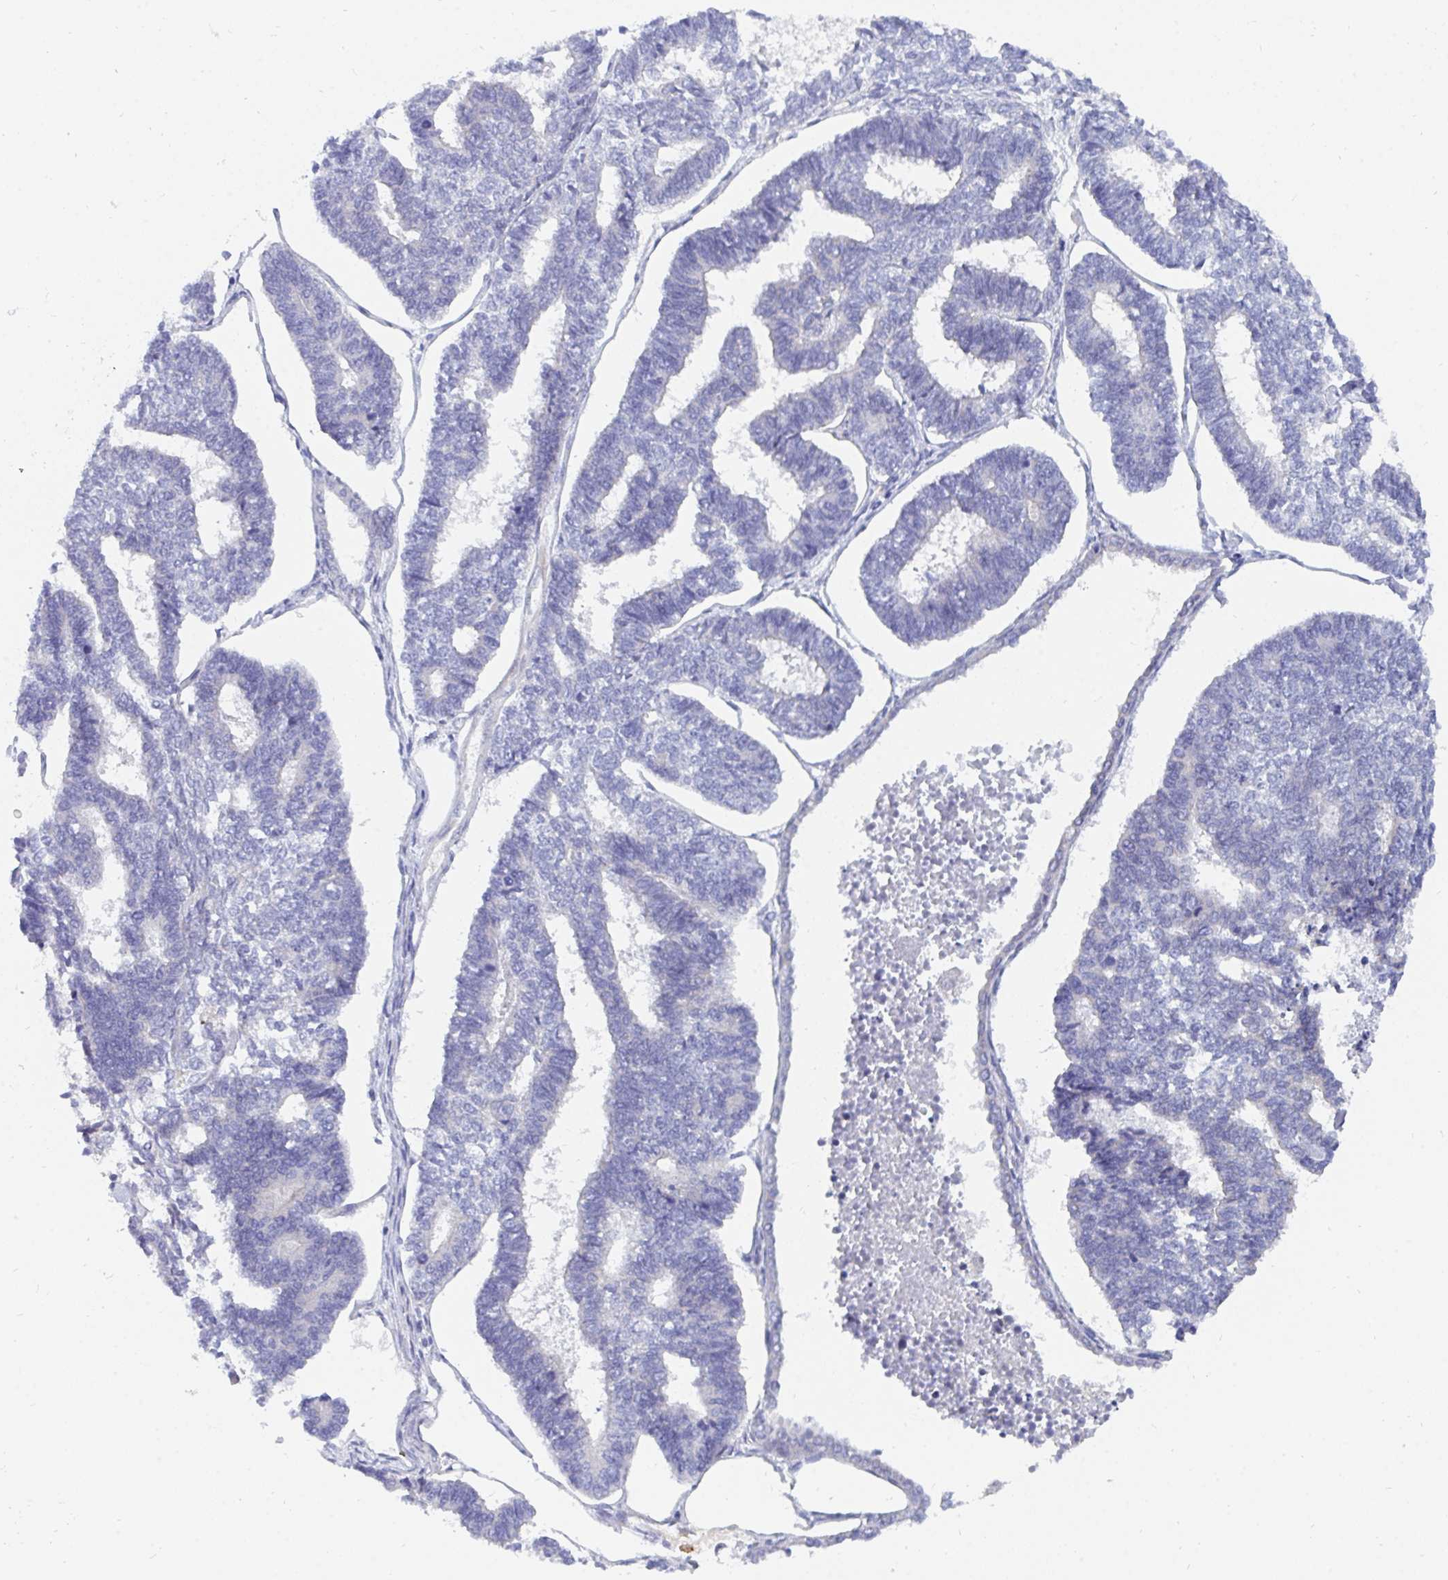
{"staining": {"intensity": "negative", "quantity": "none", "location": "none"}, "tissue": "endometrial cancer", "cell_type": "Tumor cells", "image_type": "cancer", "snomed": [{"axis": "morphology", "description": "Adenocarcinoma, NOS"}, {"axis": "topography", "description": "Endometrium"}], "caption": "The photomicrograph demonstrates no significant expression in tumor cells of endometrial adenocarcinoma.", "gene": "MROH2B", "patient": {"sex": "female", "age": 70}}